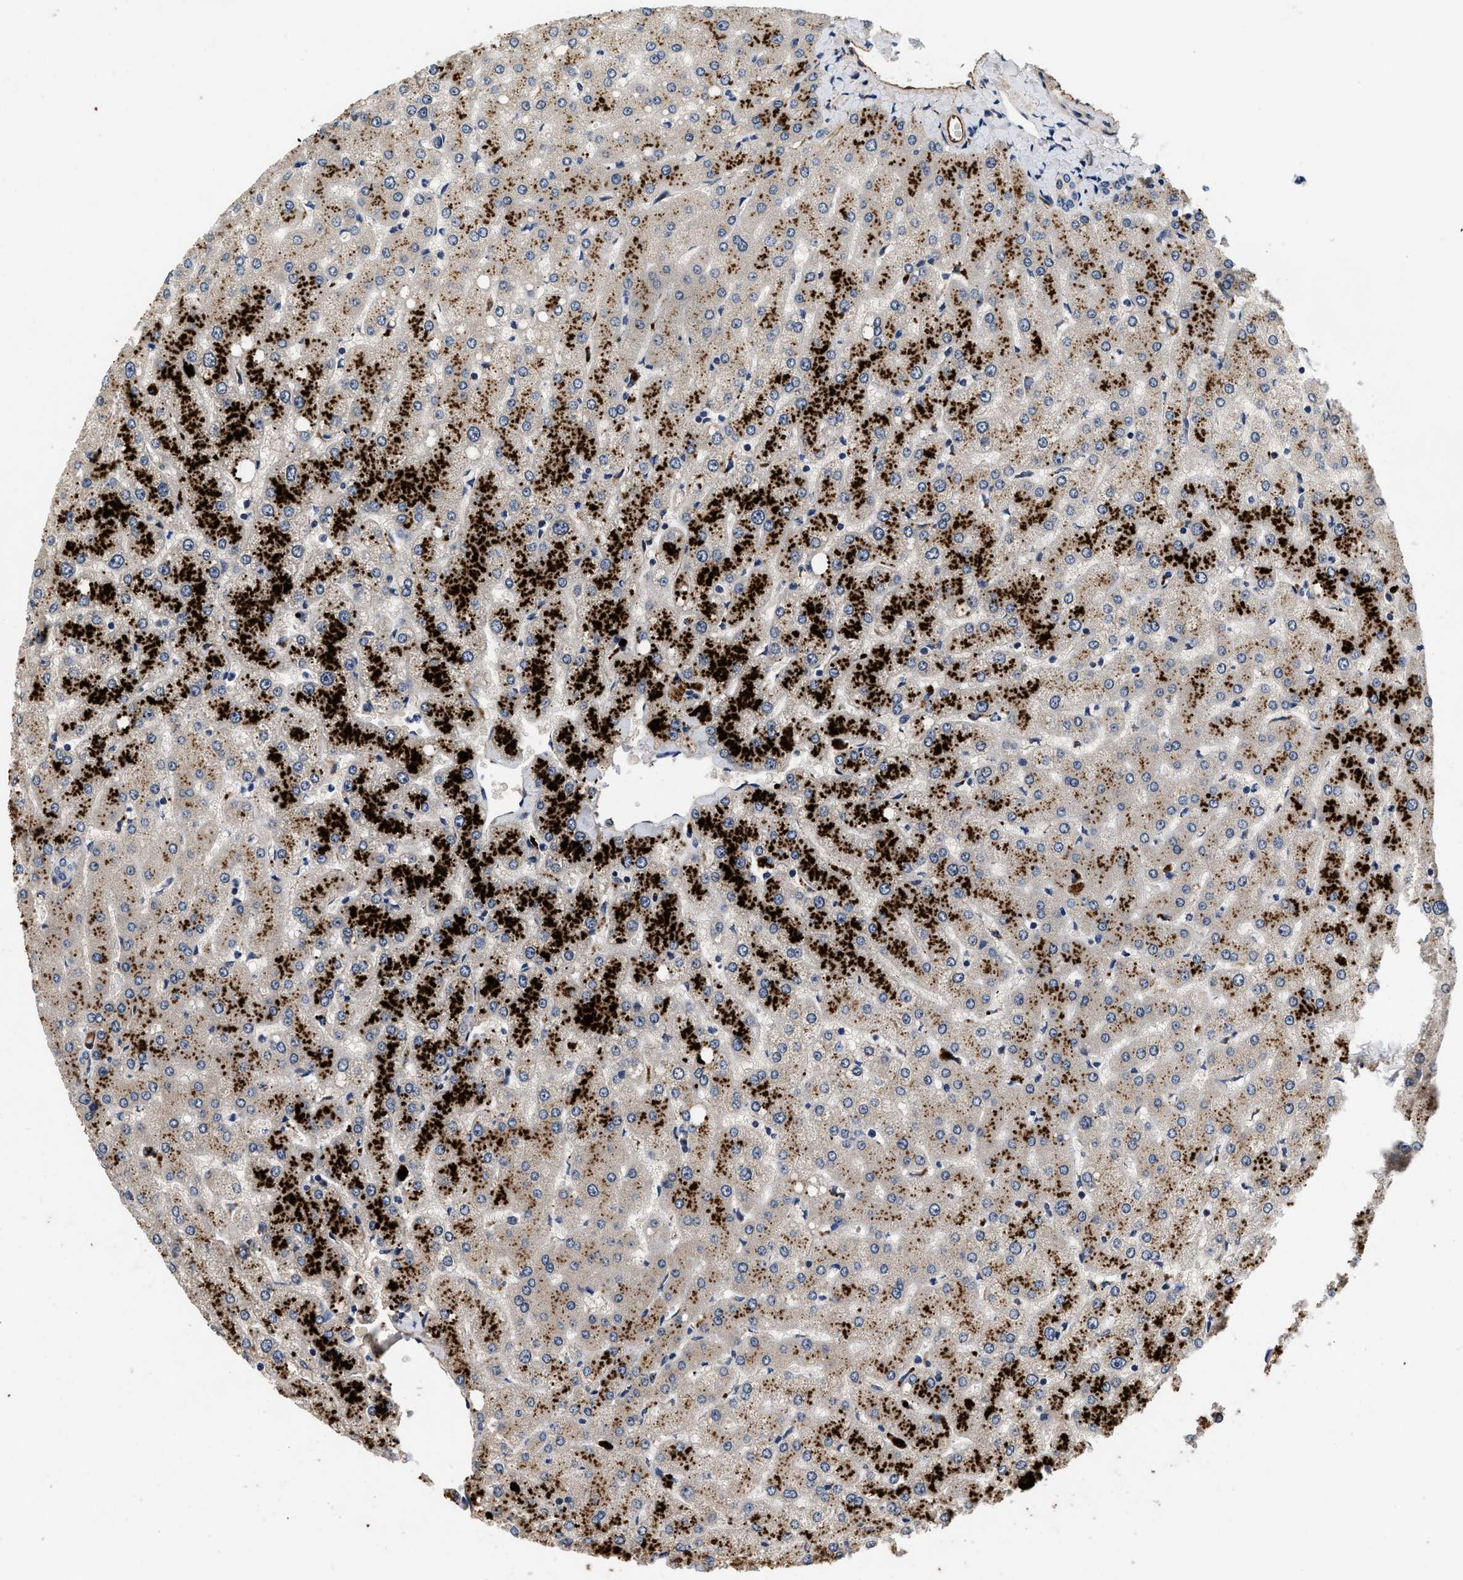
{"staining": {"intensity": "weak", "quantity": "<25%", "location": "cytoplasmic/membranous"}, "tissue": "liver", "cell_type": "Cholangiocytes", "image_type": "normal", "snomed": [{"axis": "morphology", "description": "Normal tissue, NOS"}, {"axis": "topography", "description": "Liver"}], "caption": "IHC of benign human liver exhibits no staining in cholangiocytes.", "gene": "NME6", "patient": {"sex": "female", "age": 54}}